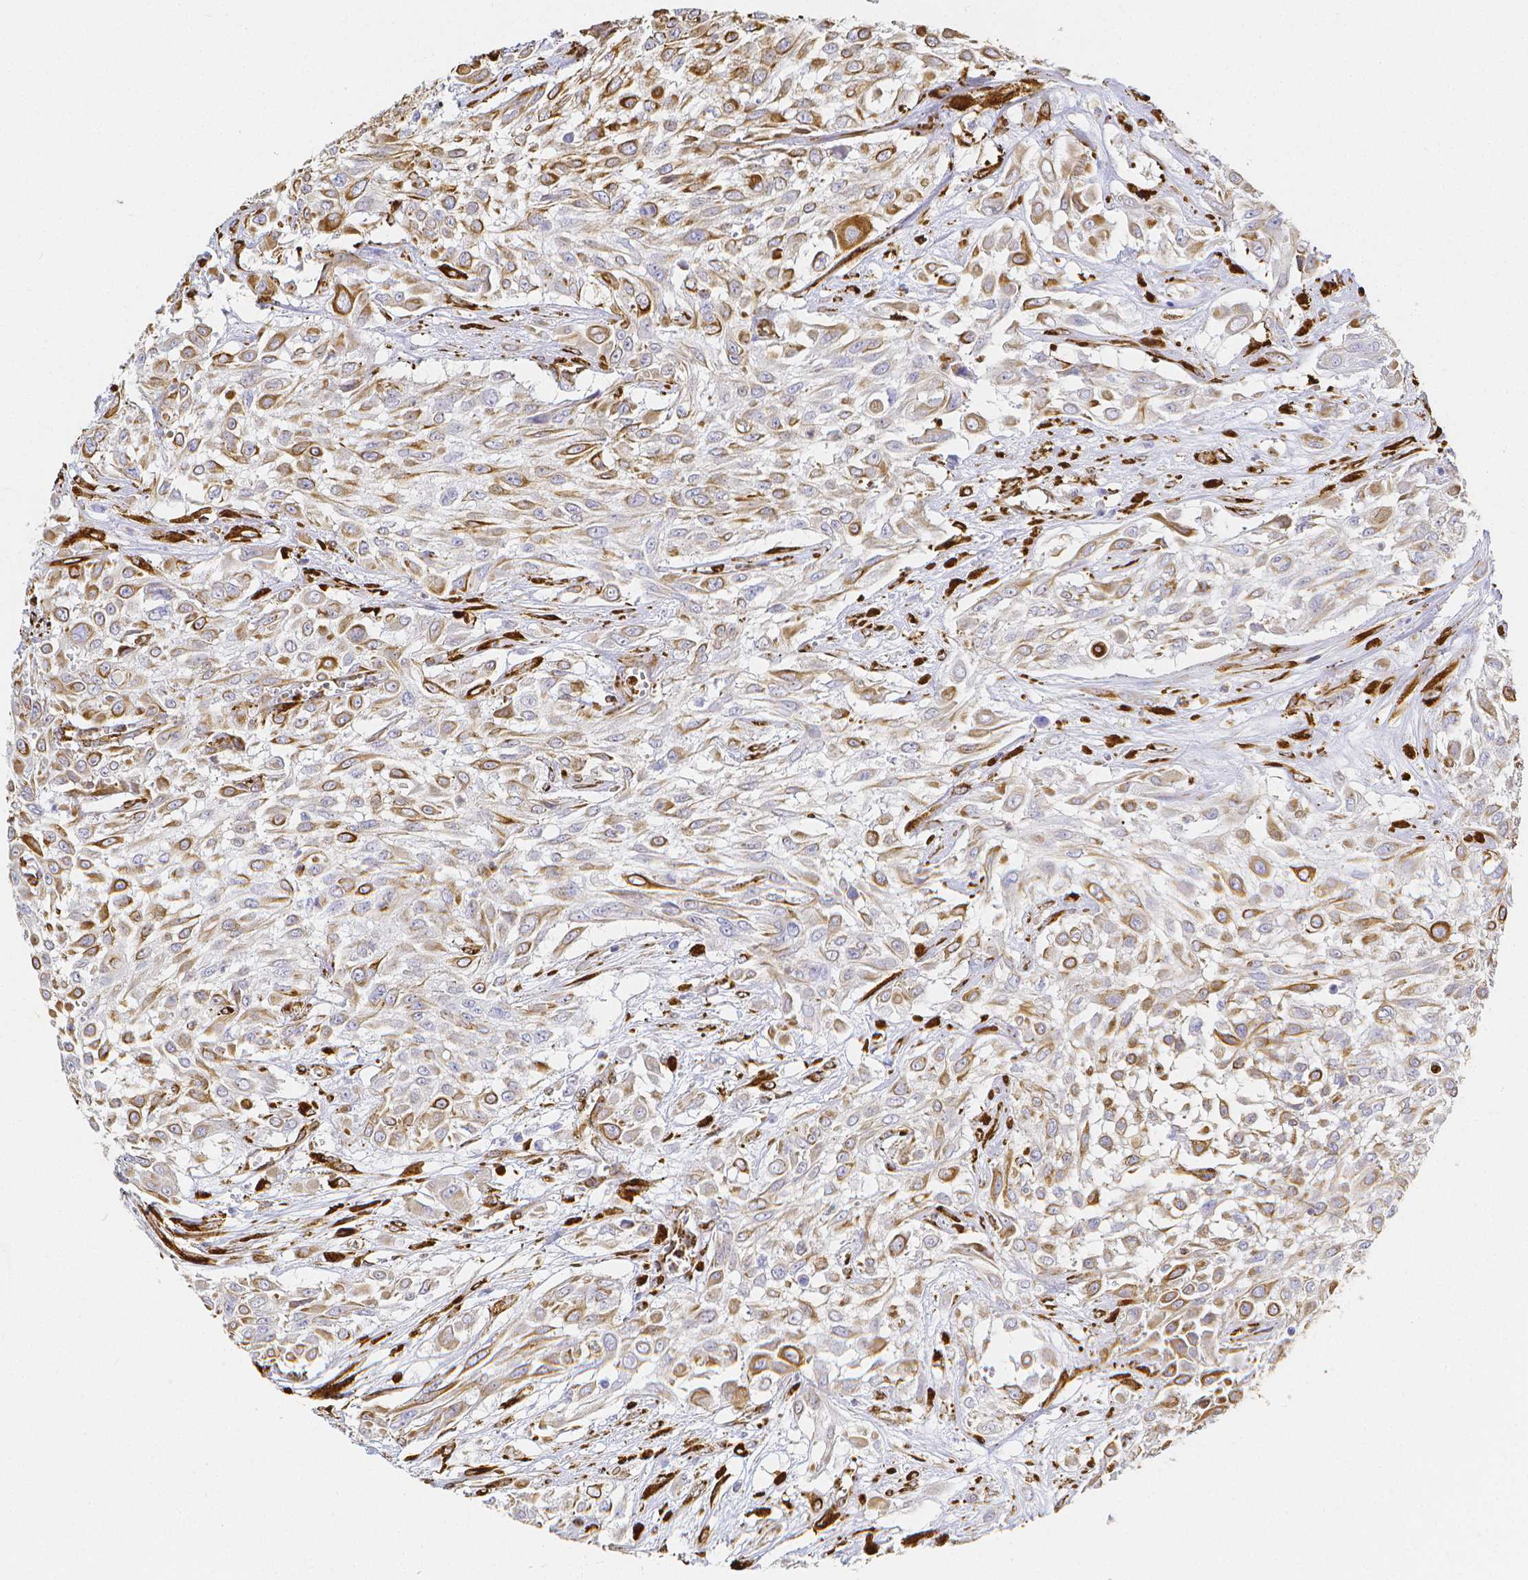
{"staining": {"intensity": "weak", "quantity": ">75%", "location": "cytoplasmic/membranous"}, "tissue": "urothelial cancer", "cell_type": "Tumor cells", "image_type": "cancer", "snomed": [{"axis": "morphology", "description": "Urothelial carcinoma, High grade"}, {"axis": "topography", "description": "Urinary bladder"}], "caption": "Tumor cells reveal low levels of weak cytoplasmic/membranous staining in approximately >75% of cells in high-grade urothelial carcinoma.", "gene": "SMURF1", "patient": {"sex": "male", "age": 57}}